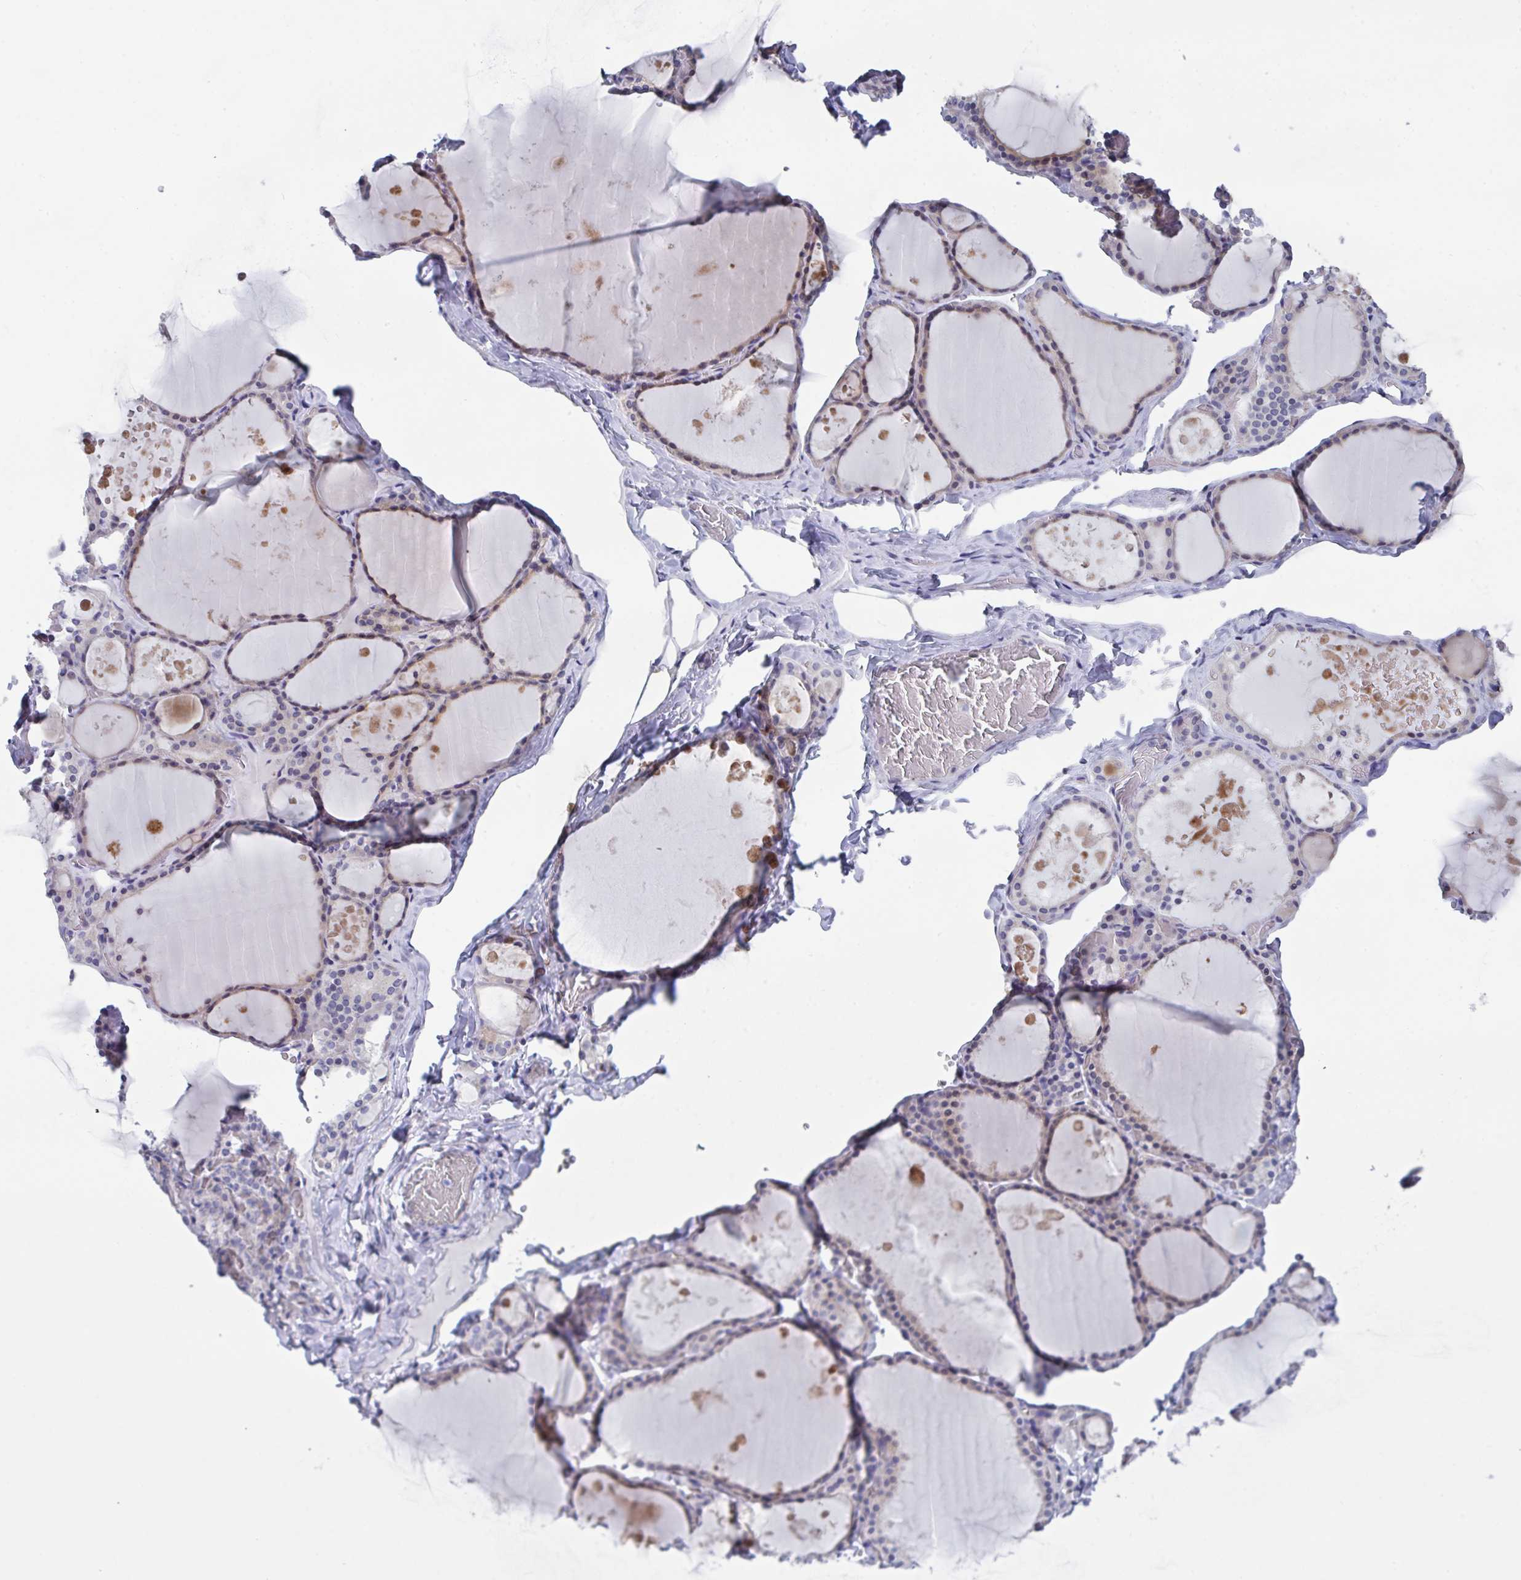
{"staining": {"intensity": "weak", "quantity": "25%-75%", "location": "cytoplasmic/membranous"}, "tissue": "thyroid gland", "cell_type": "Glandular cells", "image_type": "normal", "snomed": [{"axis": "morphology", "description": "Normal tissue, NOS"}, {"axis": "topography", "description": "Thyroid gland"}], "caption": "IHC image of benign thyroid gland: human thyroid gland stained using IHC reveals low levels of weak protein expression localized specifically in the cytoplasmic/membranous of glandular cells, appearing as a cytoplasmic/membranous brown color.", "gene": "FBXO47", "patient": {"sex": "male", "age": 56}}